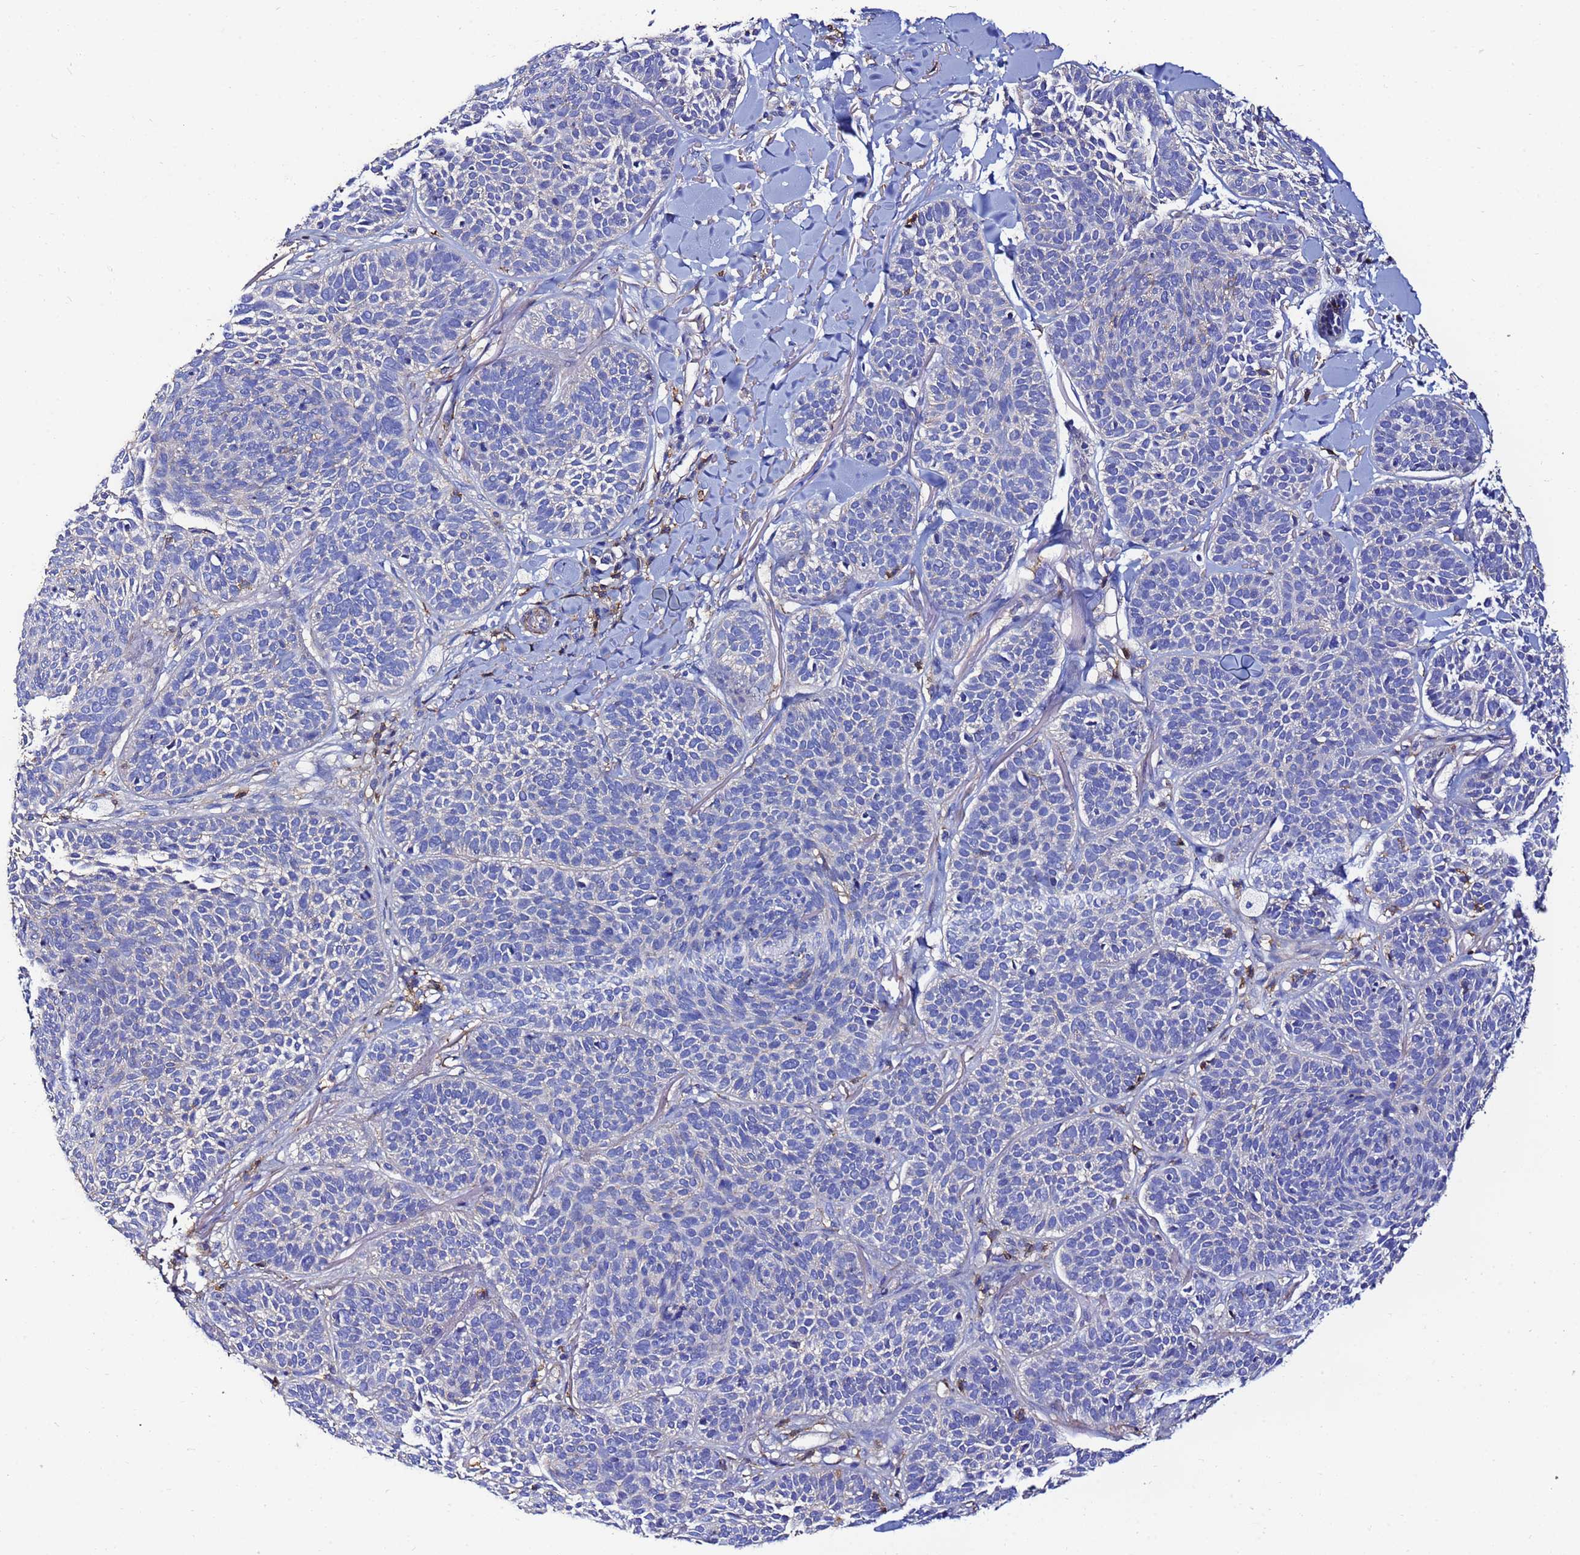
{"staining": {"intensity": "negative", "quantity": "none", "location": "none"}, "tissue": "skin cancer", "cell_type": "Tumor cells", "image_type": "cancer", "snomed": [{"axis": "morphology", "description": "Basal cell carcinoma"}, {"axis": "topography", "description": "Skin"}], "caption": "There is no significant staining in tumor cells of basal cell carcinoma (skin).", "gene": "ACTB", "patient": {"sex": "male", "age": 85}}